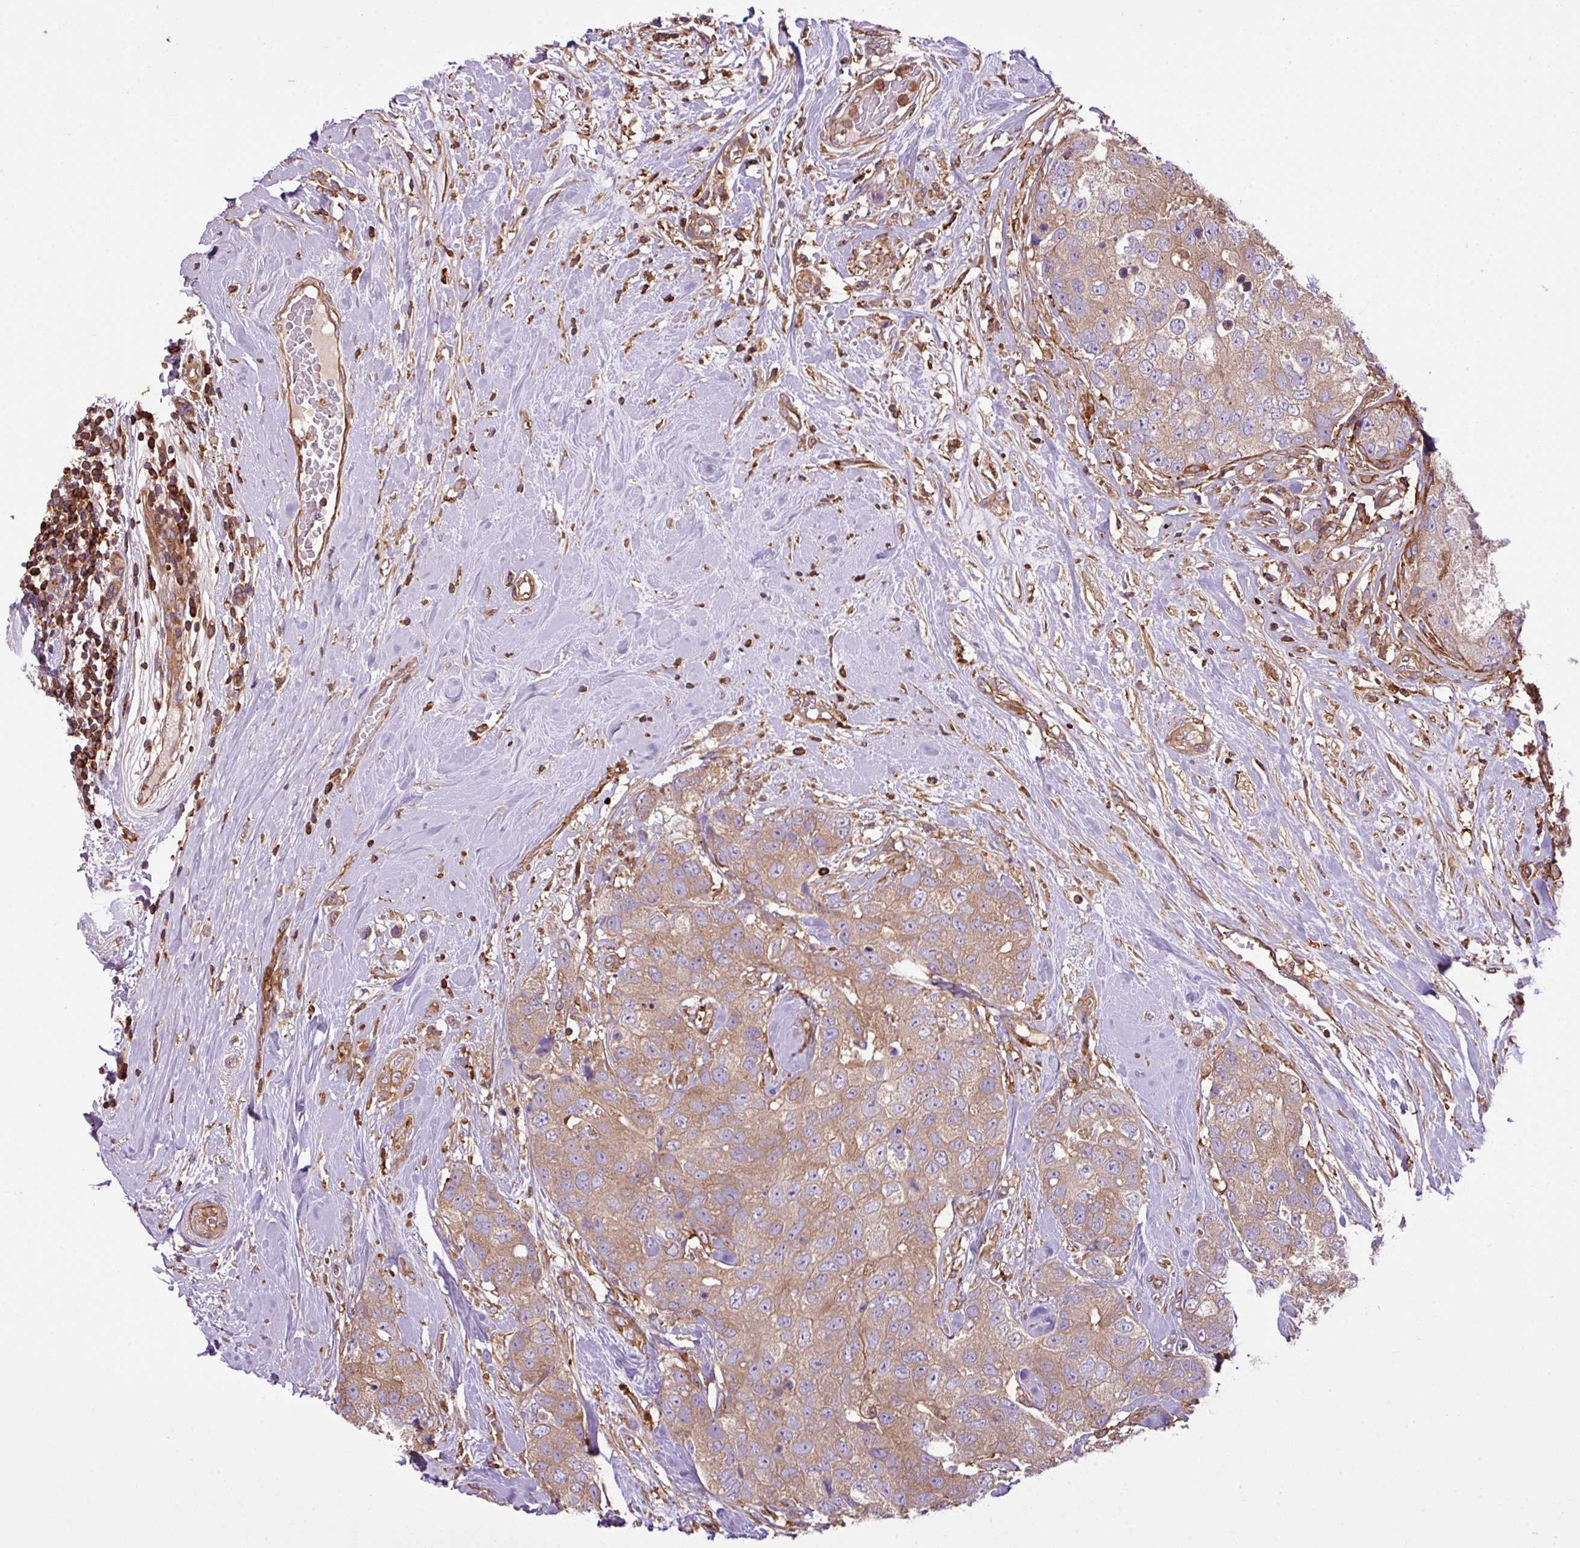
{"staining": {"intensity": "moderate", "quantity": ">75%", "location": "cytoplasmic/membranous"}, "tissue": "breast cancer", "cell_type": "Tumor cells", "image_type": "cancer", "snomed": [{"axis": "morphology", "description": "Duct carcinoma"}, {"axis": "topography", "description": "Breast"}], "caption": "A histopathology image of human breast invasive ductal carcinoma stained for a protein demonstrates moderate cytoplasmic/membranous brown staining in tumor cells.", "gene": "PGAP6", "patient": {"sex": "female", "age": 62}}